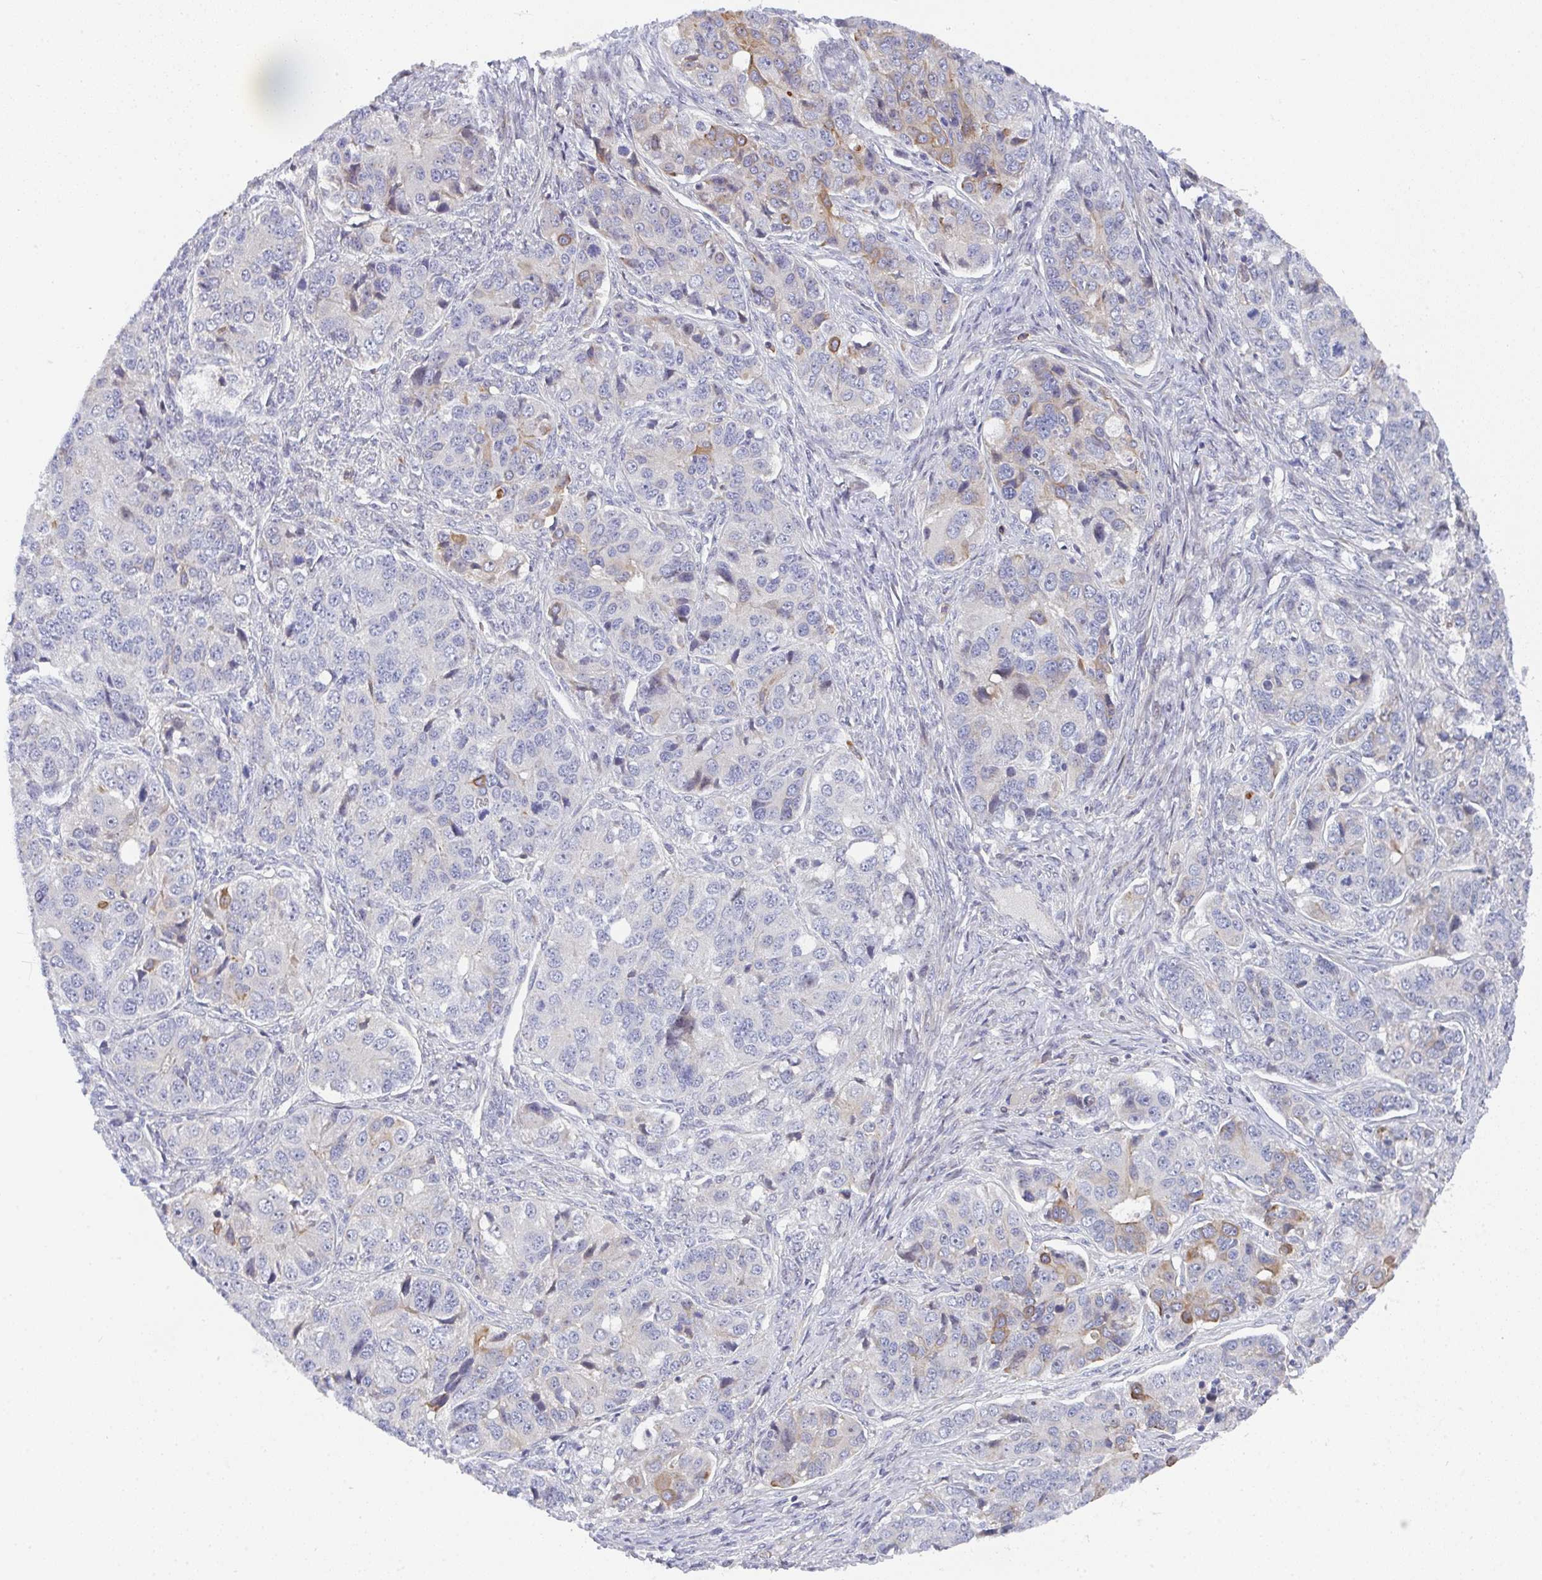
{"staining": {"intensity": "weak", "quantity": "<25%", "location": "cytoplasmic/membranous"}, "tissue": "ovarian cancer", "cell_type": "Tumor cells", "image_type": "cancer", "snomed": [{"axis": "morphology", "description": "Carcinoma, endometroid"}, {"axis": "topography", "description": "Ovary"}], "caption": "An IHC histopathology image of endometroid carcinoma (ovarian) is shown. There is no staining in tumor cells of endometroid carcinoma (ovarian).", "gene": "KLHL33", "patient": {"sex": "female", "age": 51}}